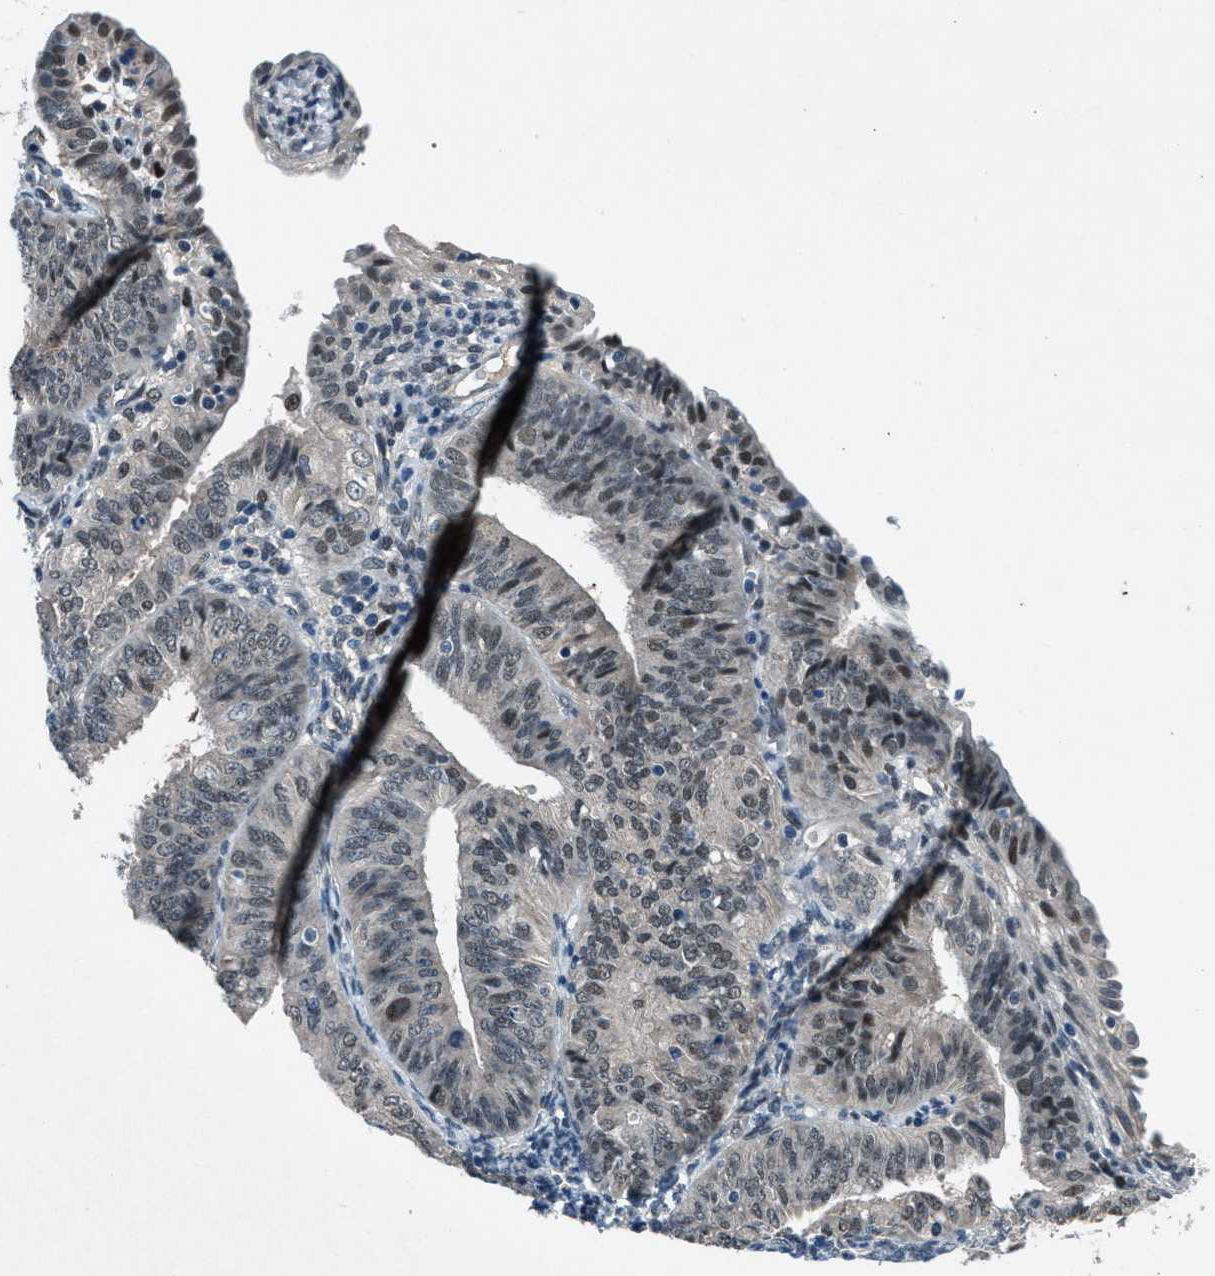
{"staining": {"intensity": "weak", "quantity": "25%-75%", "location": "nuclear"}, "tissue": "endometrial cancer", "cell_type": "Tumor cells", "image_type": "cancer", "snomed": [{"axis": "morphology", "description": "Adenocarcinoma, NOS"}, {"axis": "topography", "description": "Endometrium"}], "caption": "Human adenocarcinoma (endometrial) stained with a protein marker shows weak staining in tumor cells.", "gene": "DUSP19", "patient": {"sex": "female", "age": 58}}